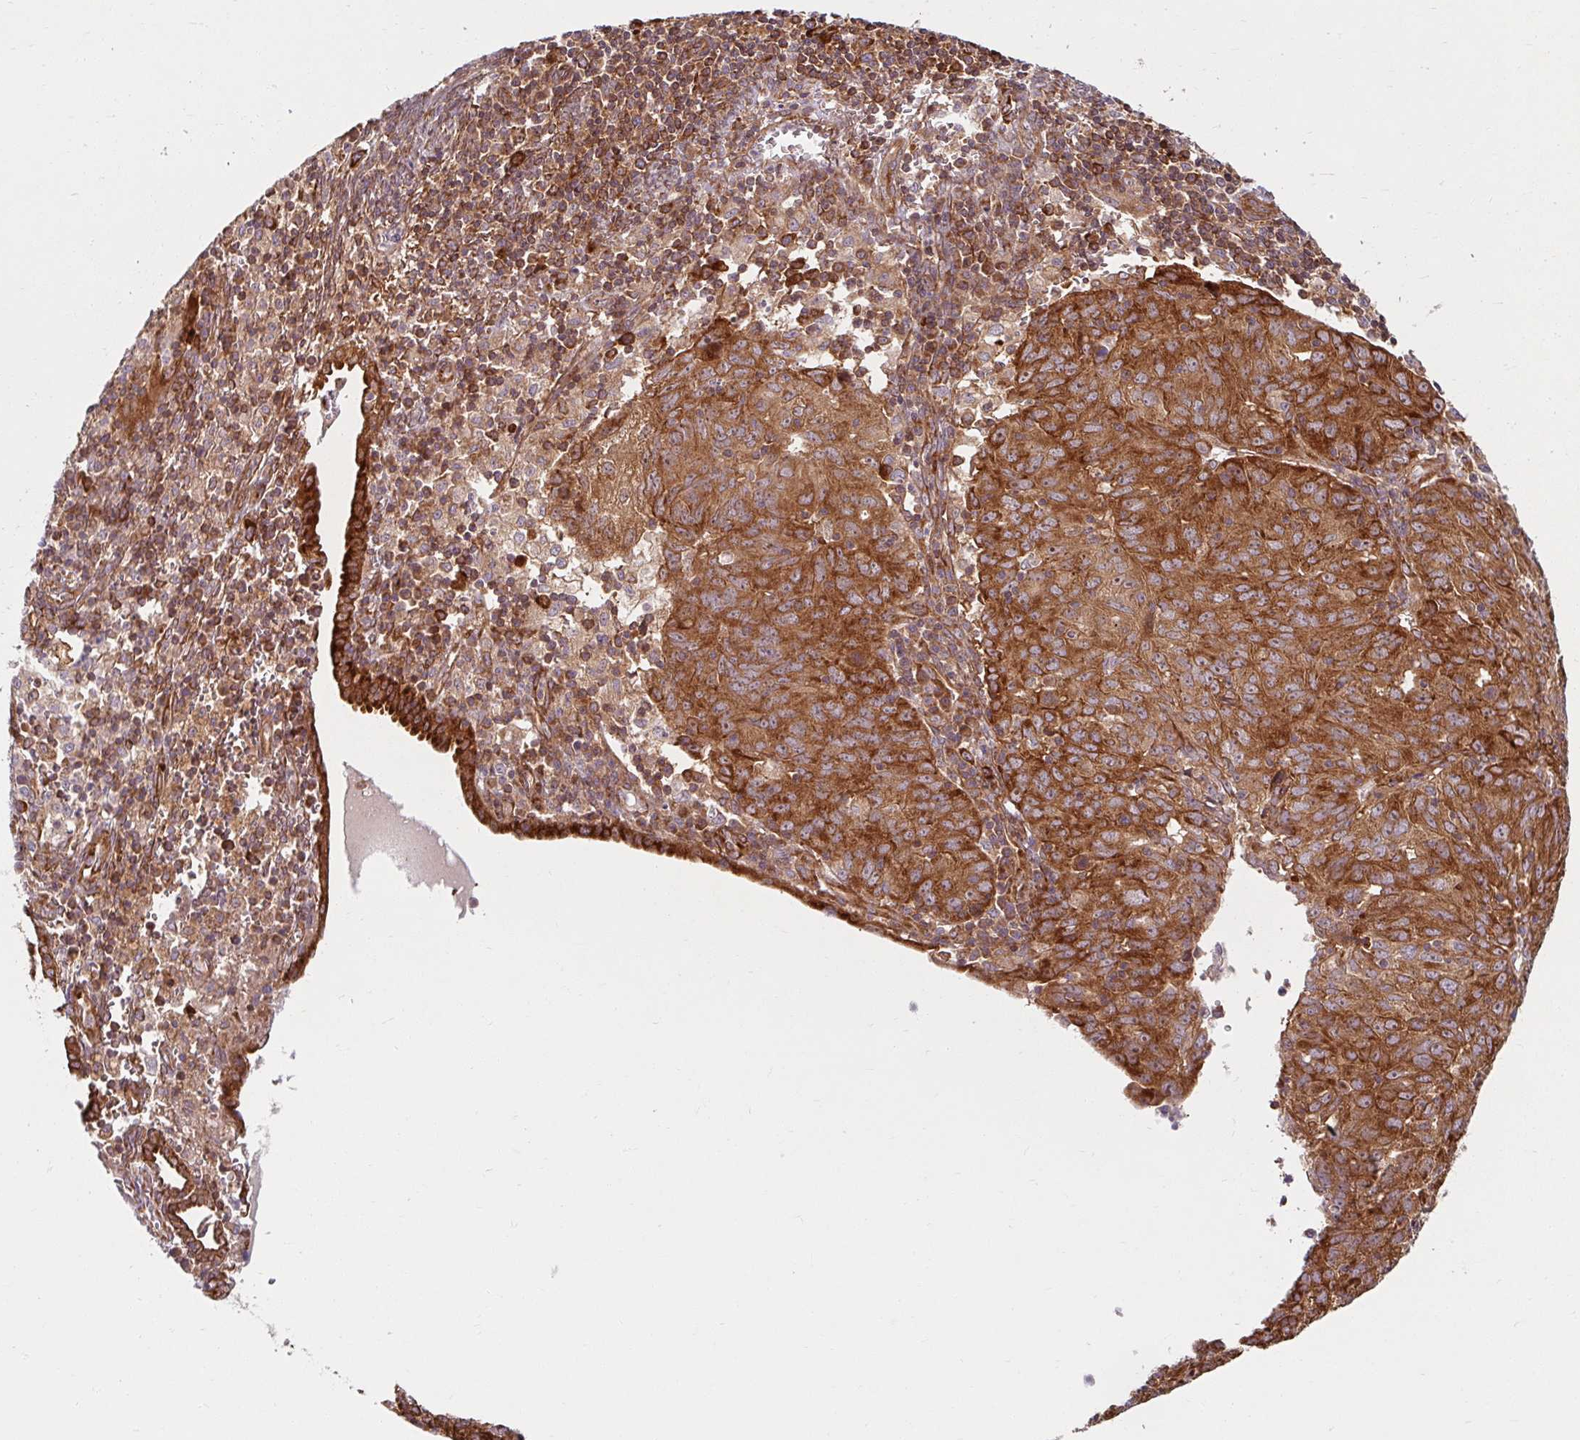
{"staining": {"intensity": "strong", "quantity": ">75%", "location": "cytoplasmic/membranous"}, "tissue": "cervical cancer", "cell_type": "Tumor cells", "image_type": "cancer", "snomed": [{"axis": "morphology", "description": "Adenocarcinoma, NOS"}, {"axis": "topography", "description": "Cervix"}], "caption": "Adenocarcinoma (cervical) stained with a brown dye displays strong cytoplasmic/membranous positive expression in about >75% of tumor cells.", "gene": "BTF3", "patient": {"sex": "female", "age": 56}}